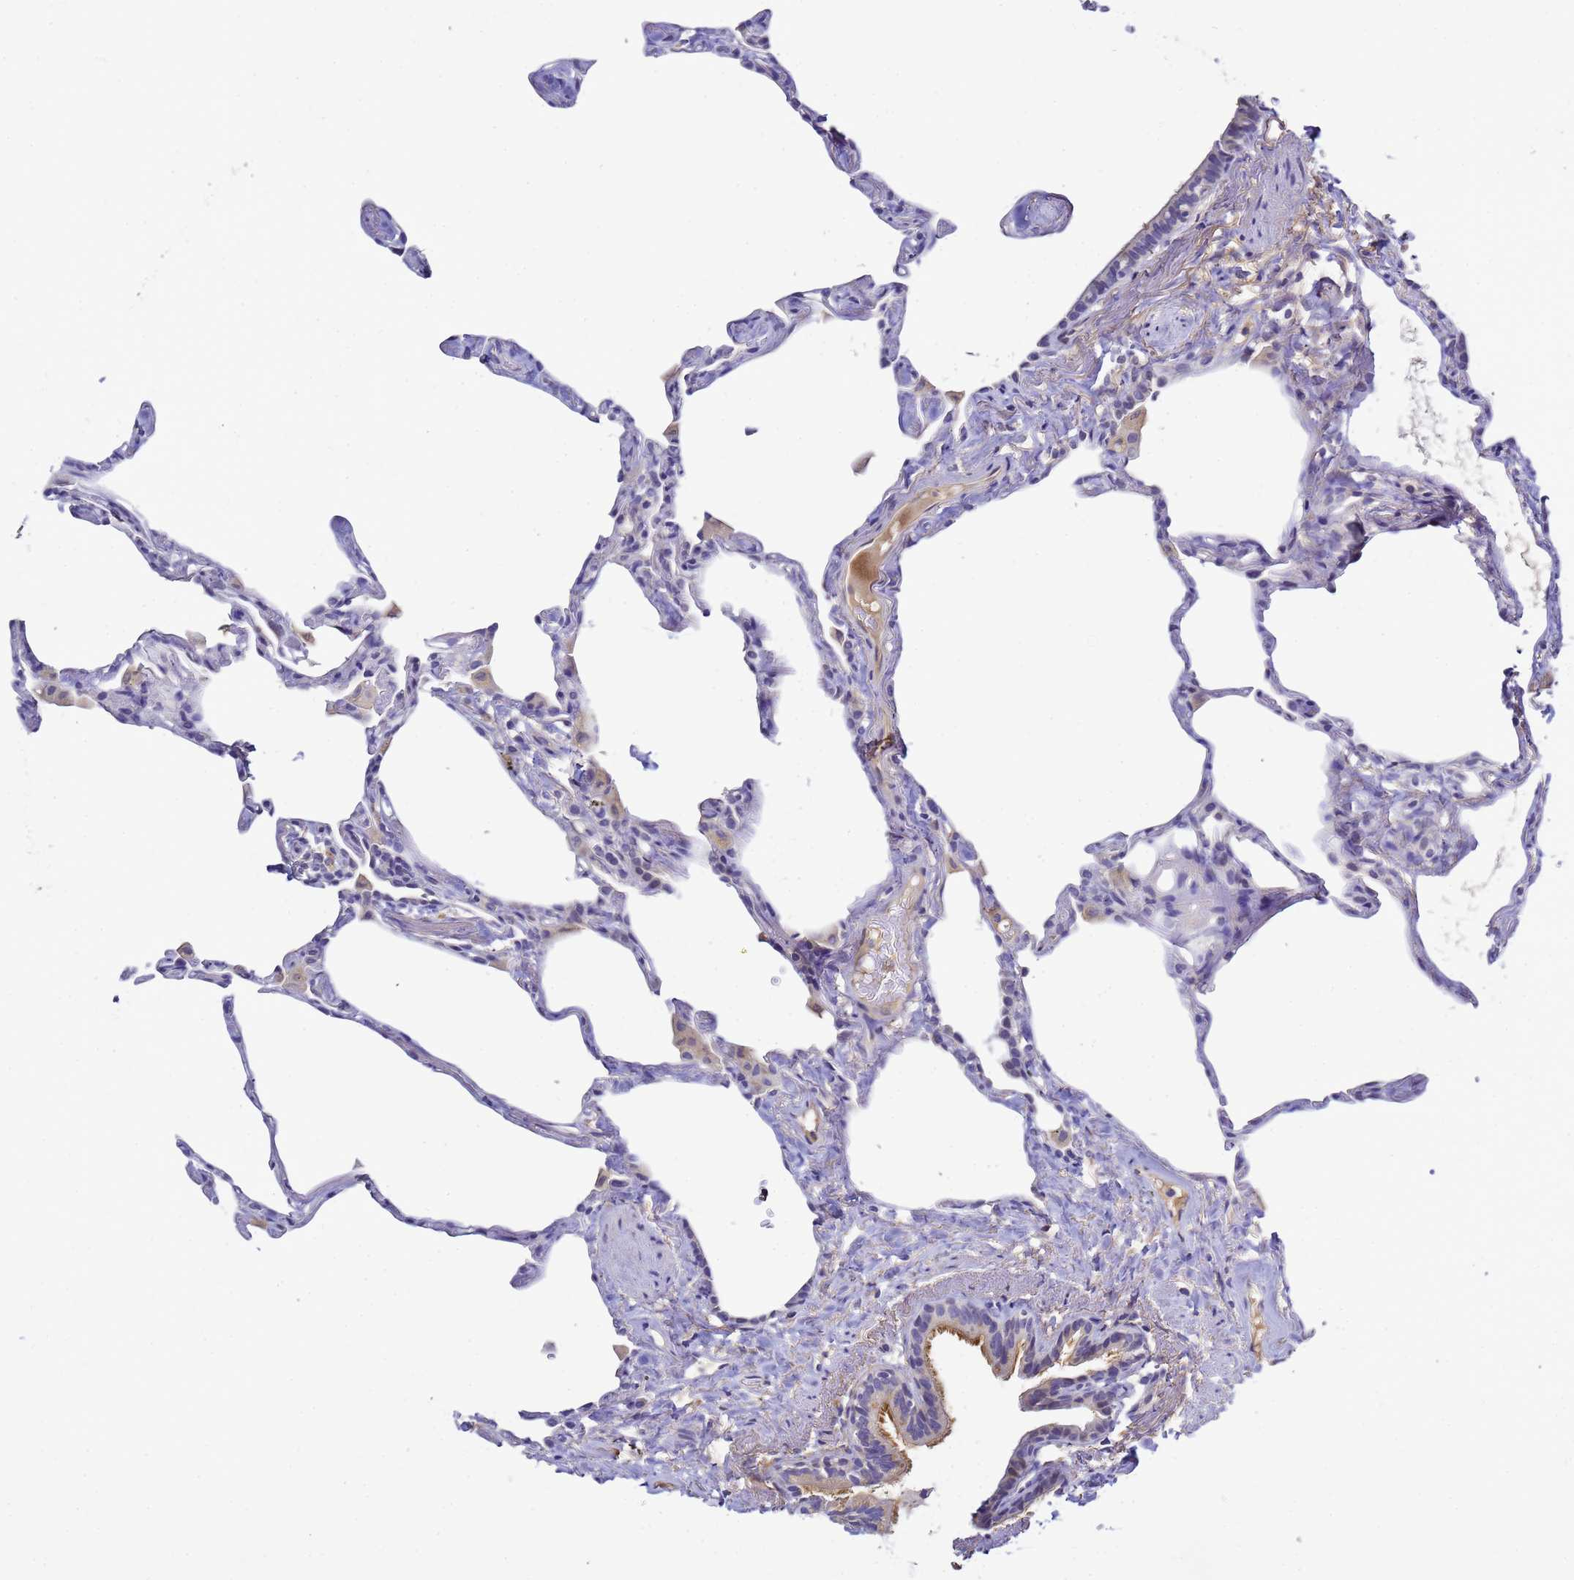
{"staining": {"intensity": "negative", "quantity": "none", "location": "none"}, "tissue": "lung", "cell_type": "Alveolar cells", "image_type": "normal", "snomed": [{"axis": "morphology", "description": "Normal tissue, NOS"}, {"axis": "topography", "description": "Lung"}], "caption": "The histopathology image displays no staining of alveolar cells in benign lung. Brightfield microscopy of immunohistochemistry (IHC) stained with DAB (3,3'-diaminobenzidine) (brown) and hematoxylin (blue), captured at high magnification.", "gene": "TBCD", "patient": {"sex": "male", "age": 65}}